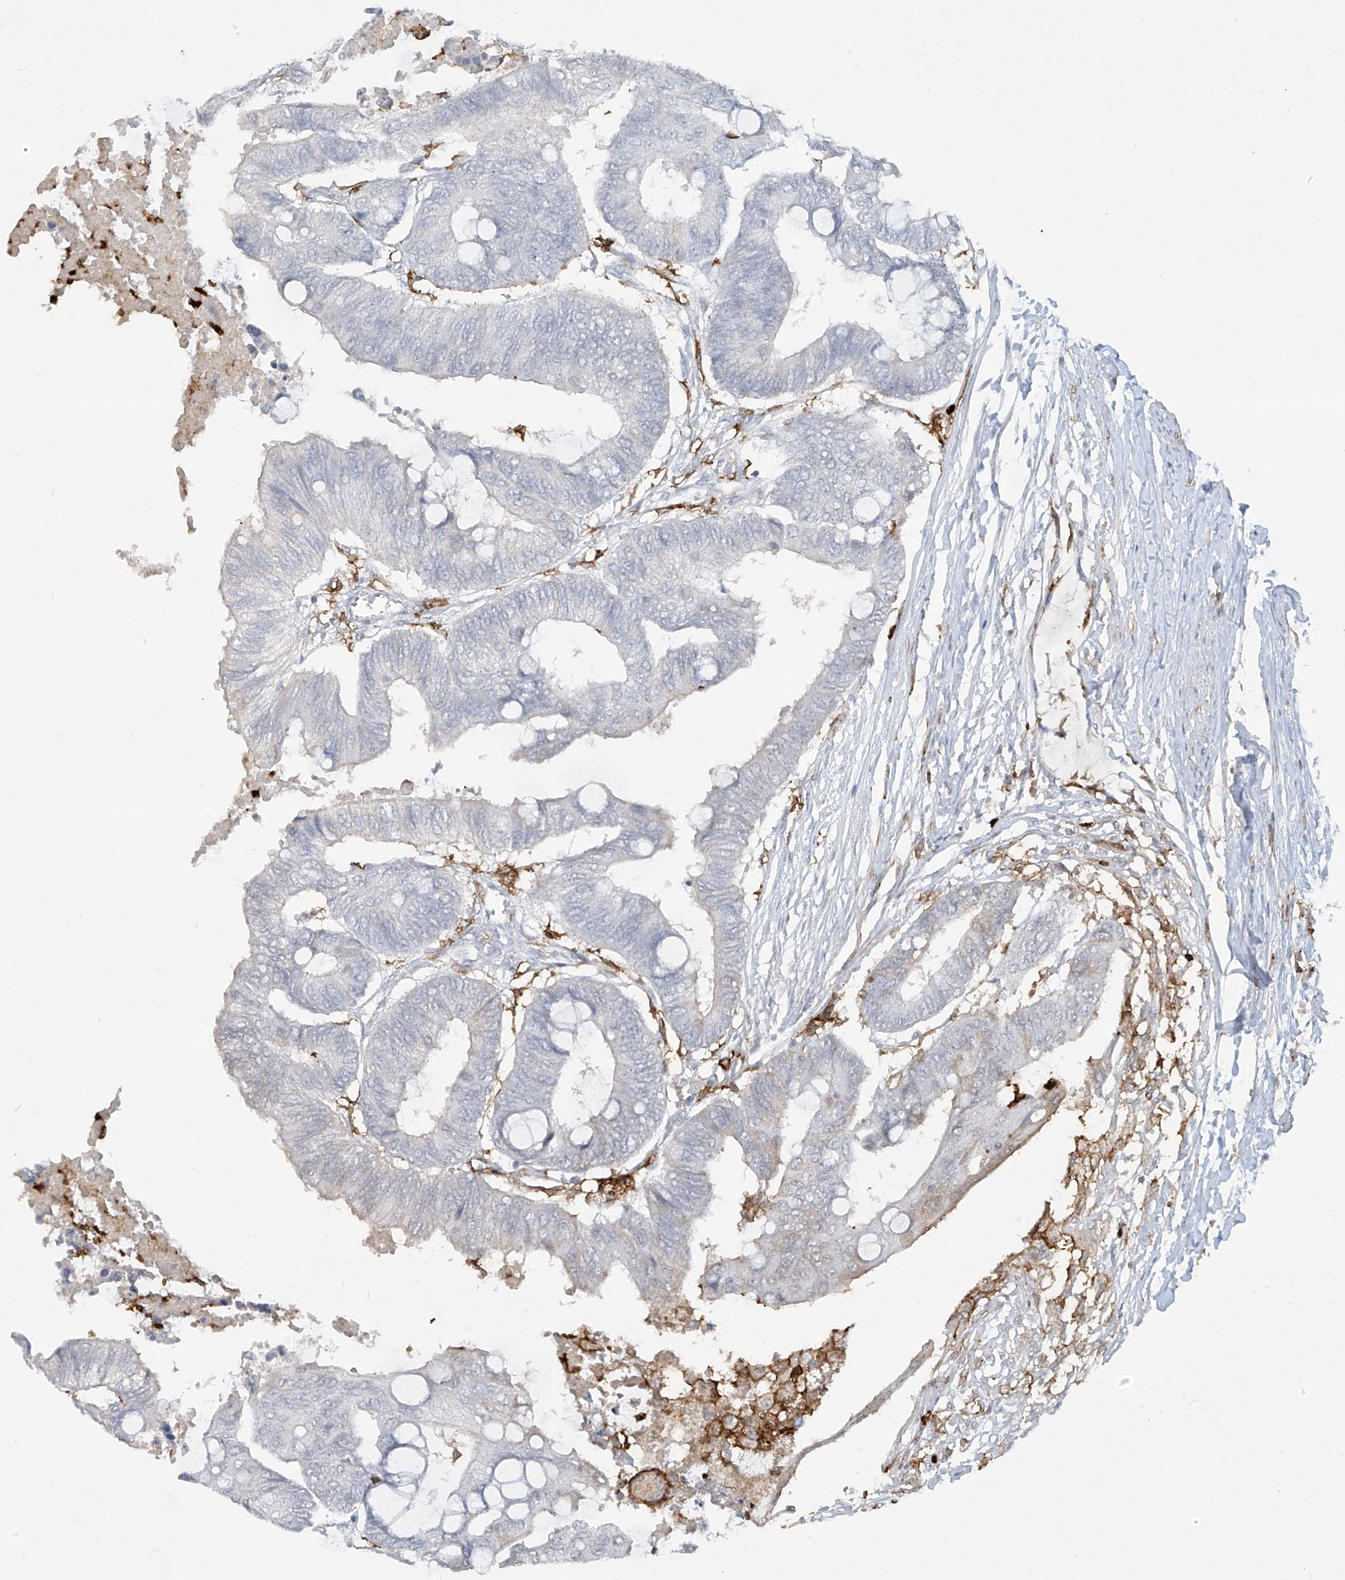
{"staining": {"intensity": "negative", "quantity": "none", "location": "none"}, "tissue": "colorectal cancer", "cell_type": "Tumor cells", "image_type": "cancer", "snomed": [{"axis": "morphology", "description": "Normal tissue, NOS"}, {"axis": "morphology", "description": "Adenocarcinoma, NOS"}, {"axis": "topography", "description": "Rectum"}, {"axis": "topography", "description": "Peripheral nerve tissue"}], "caption": "A high-resolution histopathology image shows immunohistochemistry (IHC) staining of colorectal cancer, which shows no significant expression in tumor cells.", "gene": "FCGR3A", "patient": {"sex": "male", "age": 92}}